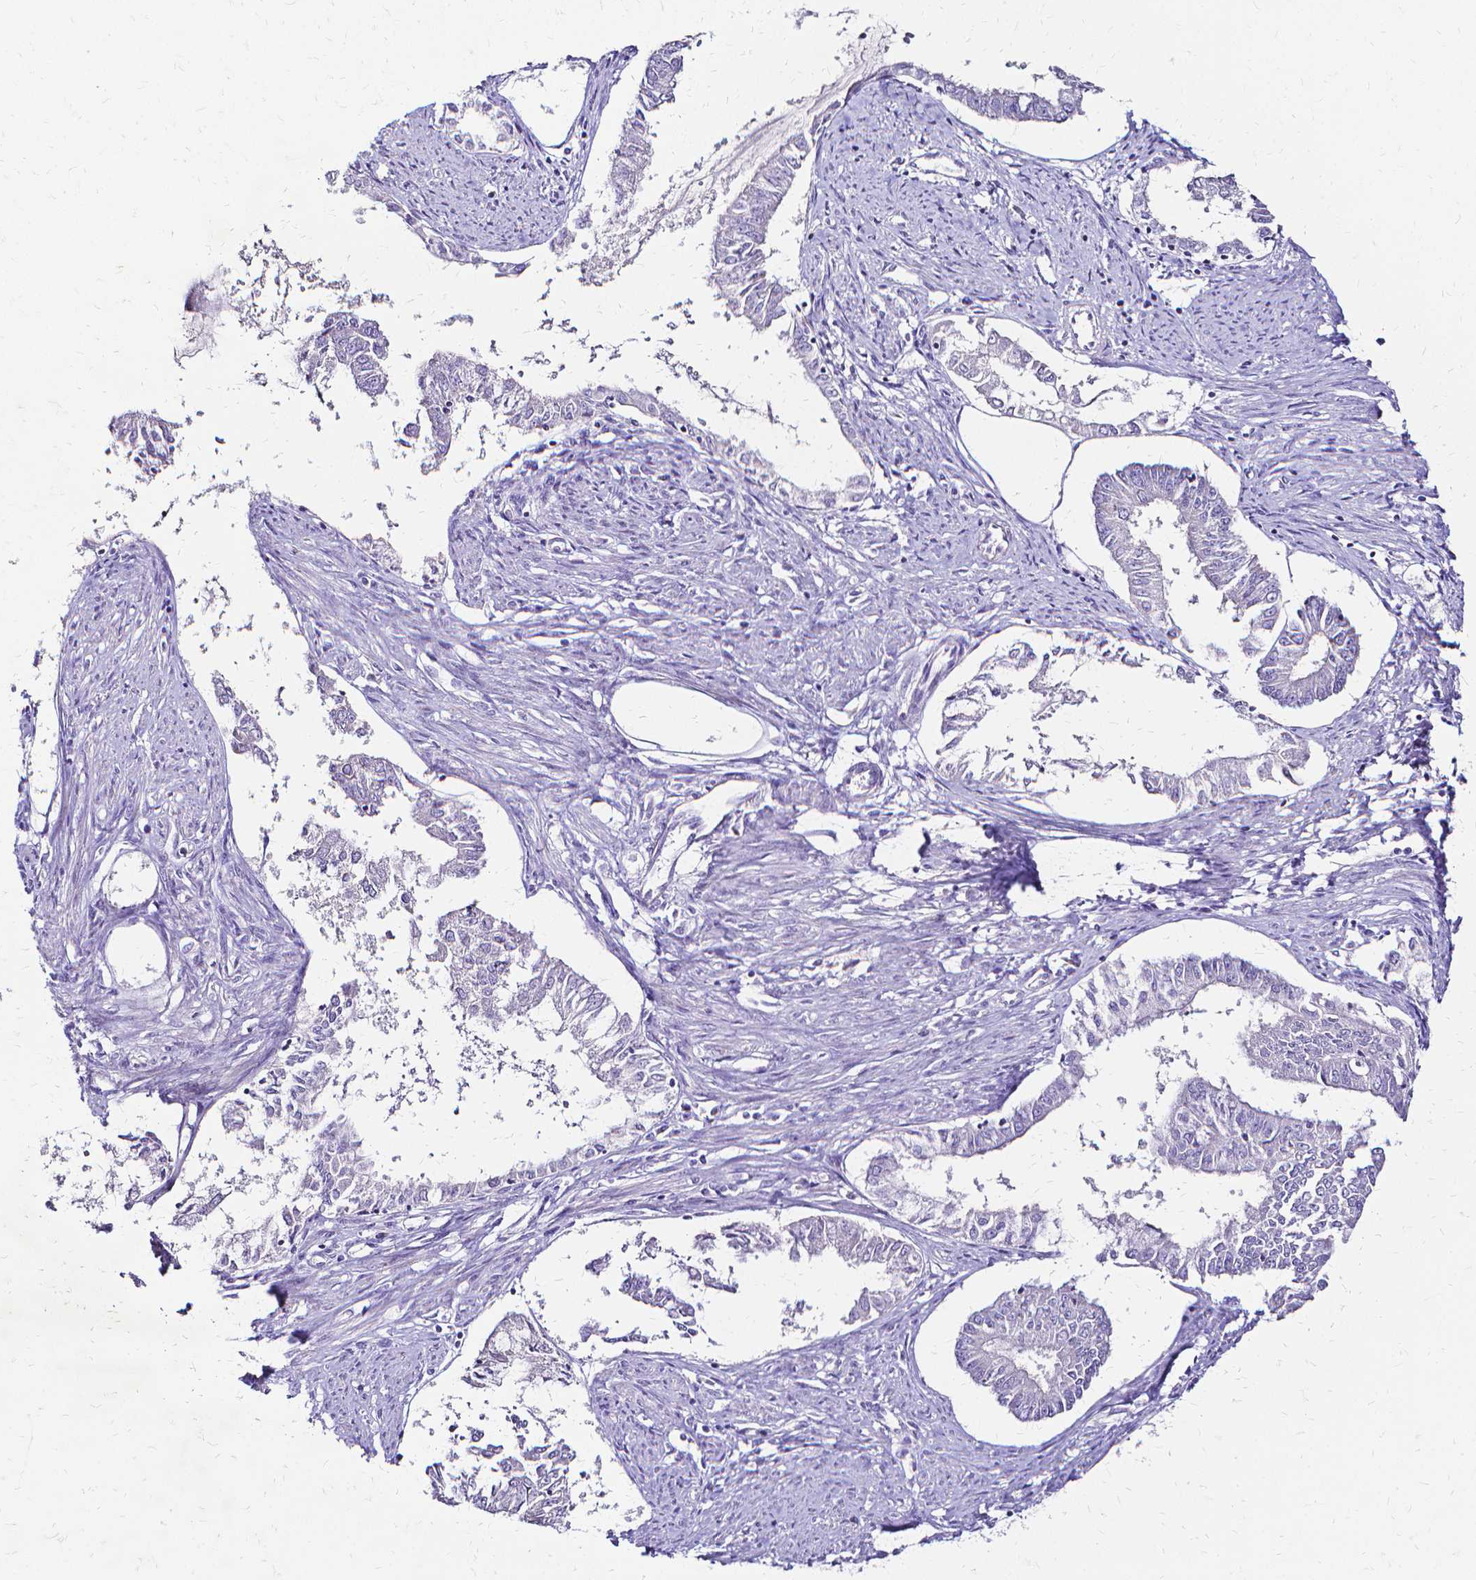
{"staining": {"intensity": "negative", "quantity": "none", "location": "none"}, "tissue": "endometrial cancer", "cell_type": "Tumor cells", "image_type": "cancer", "snomed": [{"axis": "morphology", "description": "Adenocarcinoma, NOS"}, {"axis": "topography", "description": "Endometrium"}], "caption": "DAB (3,3'-diaminobenzidine) immunohistochemical staining of human endometrial cancer reveals no significant expression in tumor cells. Nuclei are stained in blue.", "gene": "CCNB1", "patient": {"sex": "female", "age": 76}}